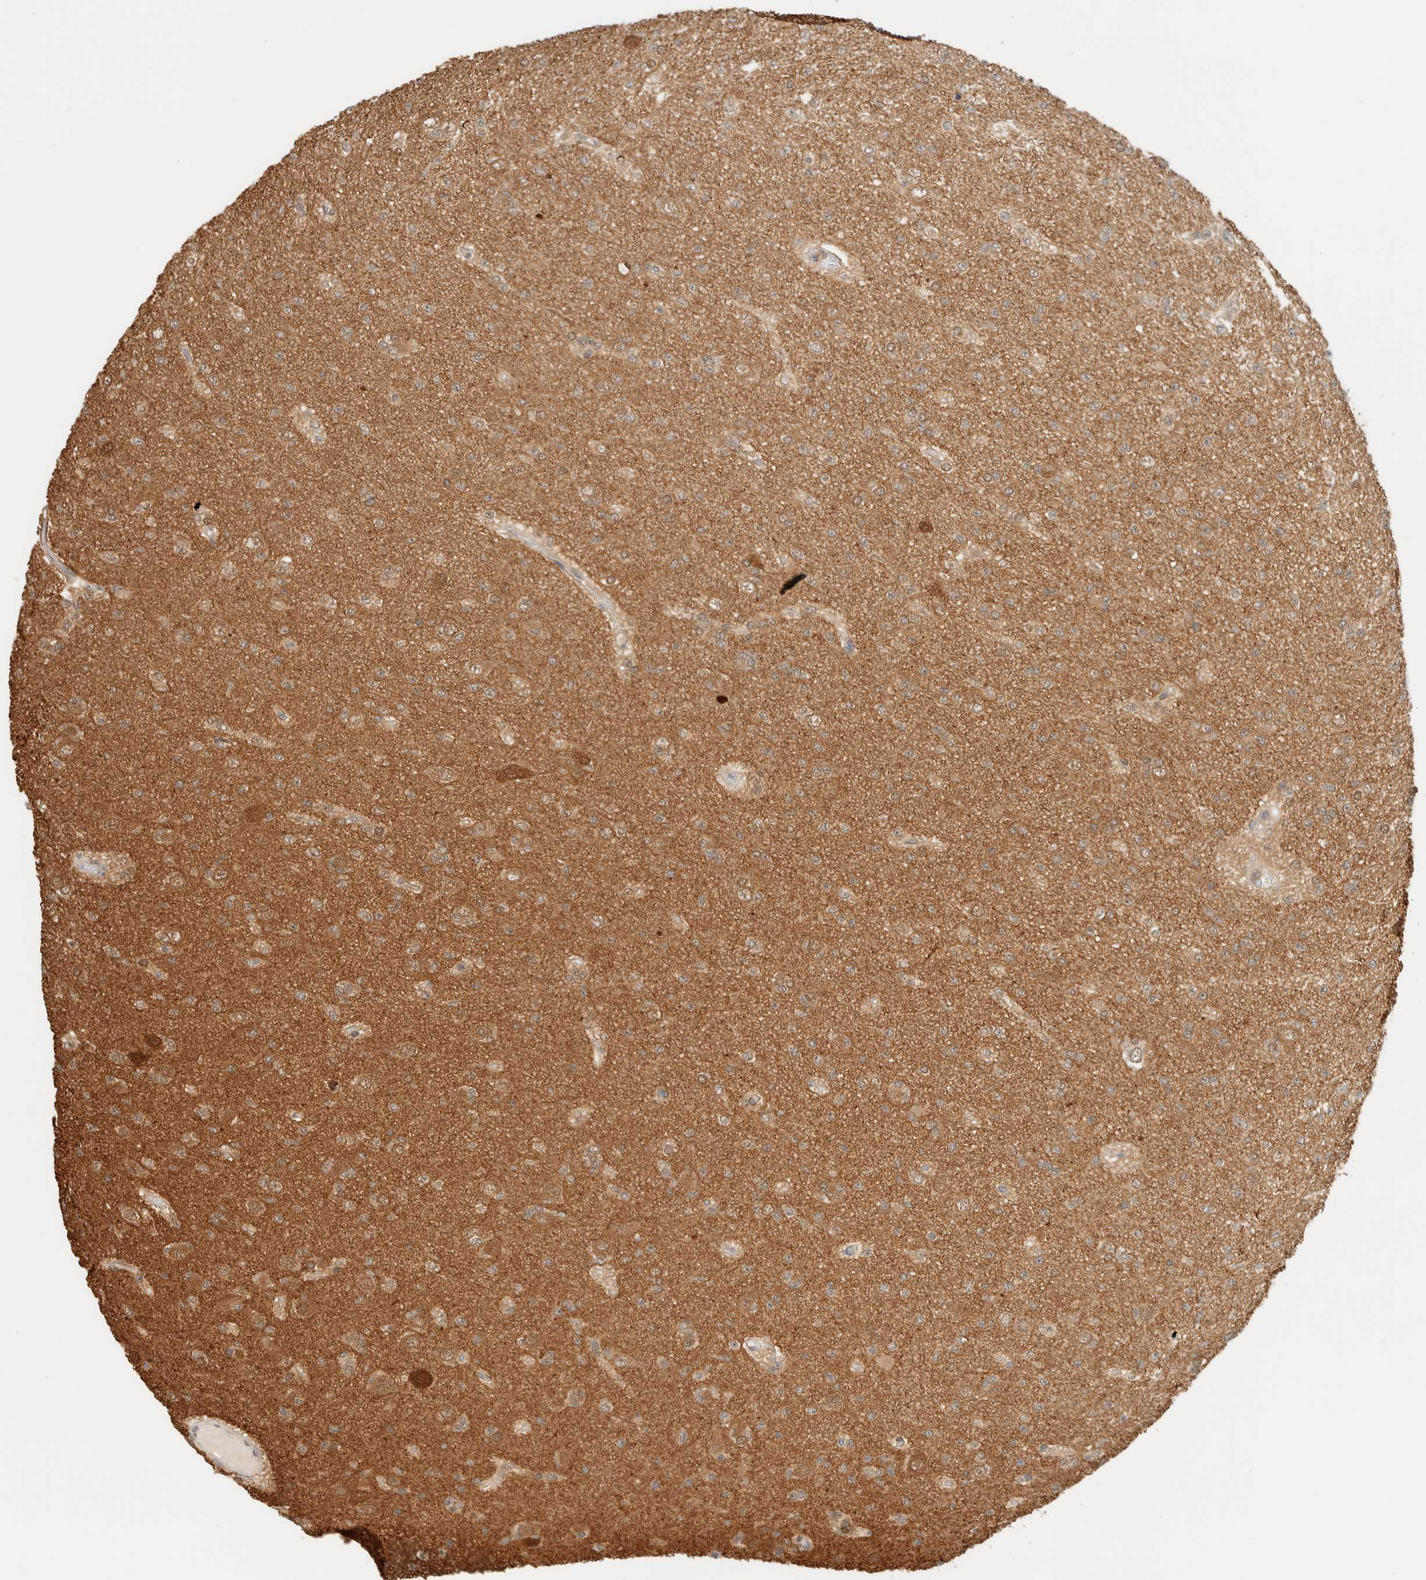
{"staining": {"intensity": "moderate", "quantity": "25%-75%", "location": "cytoplasmic/membranous"}, "tissue": "glioma", "cell_type": "Tumor cells", "image_type": "cancer", "snomed": [{"axis": "morphology", "description": "Glioma, malignant, Low grade"}, {"axis": "topography", "description": "Brain"}], "caption": "Immunohistochemistry (IHC) (DAB (3,3'-diaminobenzidine)) staining of glioma exhibits moderate cytoplasmic/membranous protein positivity in about 25%-75% of tumor cells.", "gene": "ZBTB37", "patient": {"sex": "female", "age": 22}}